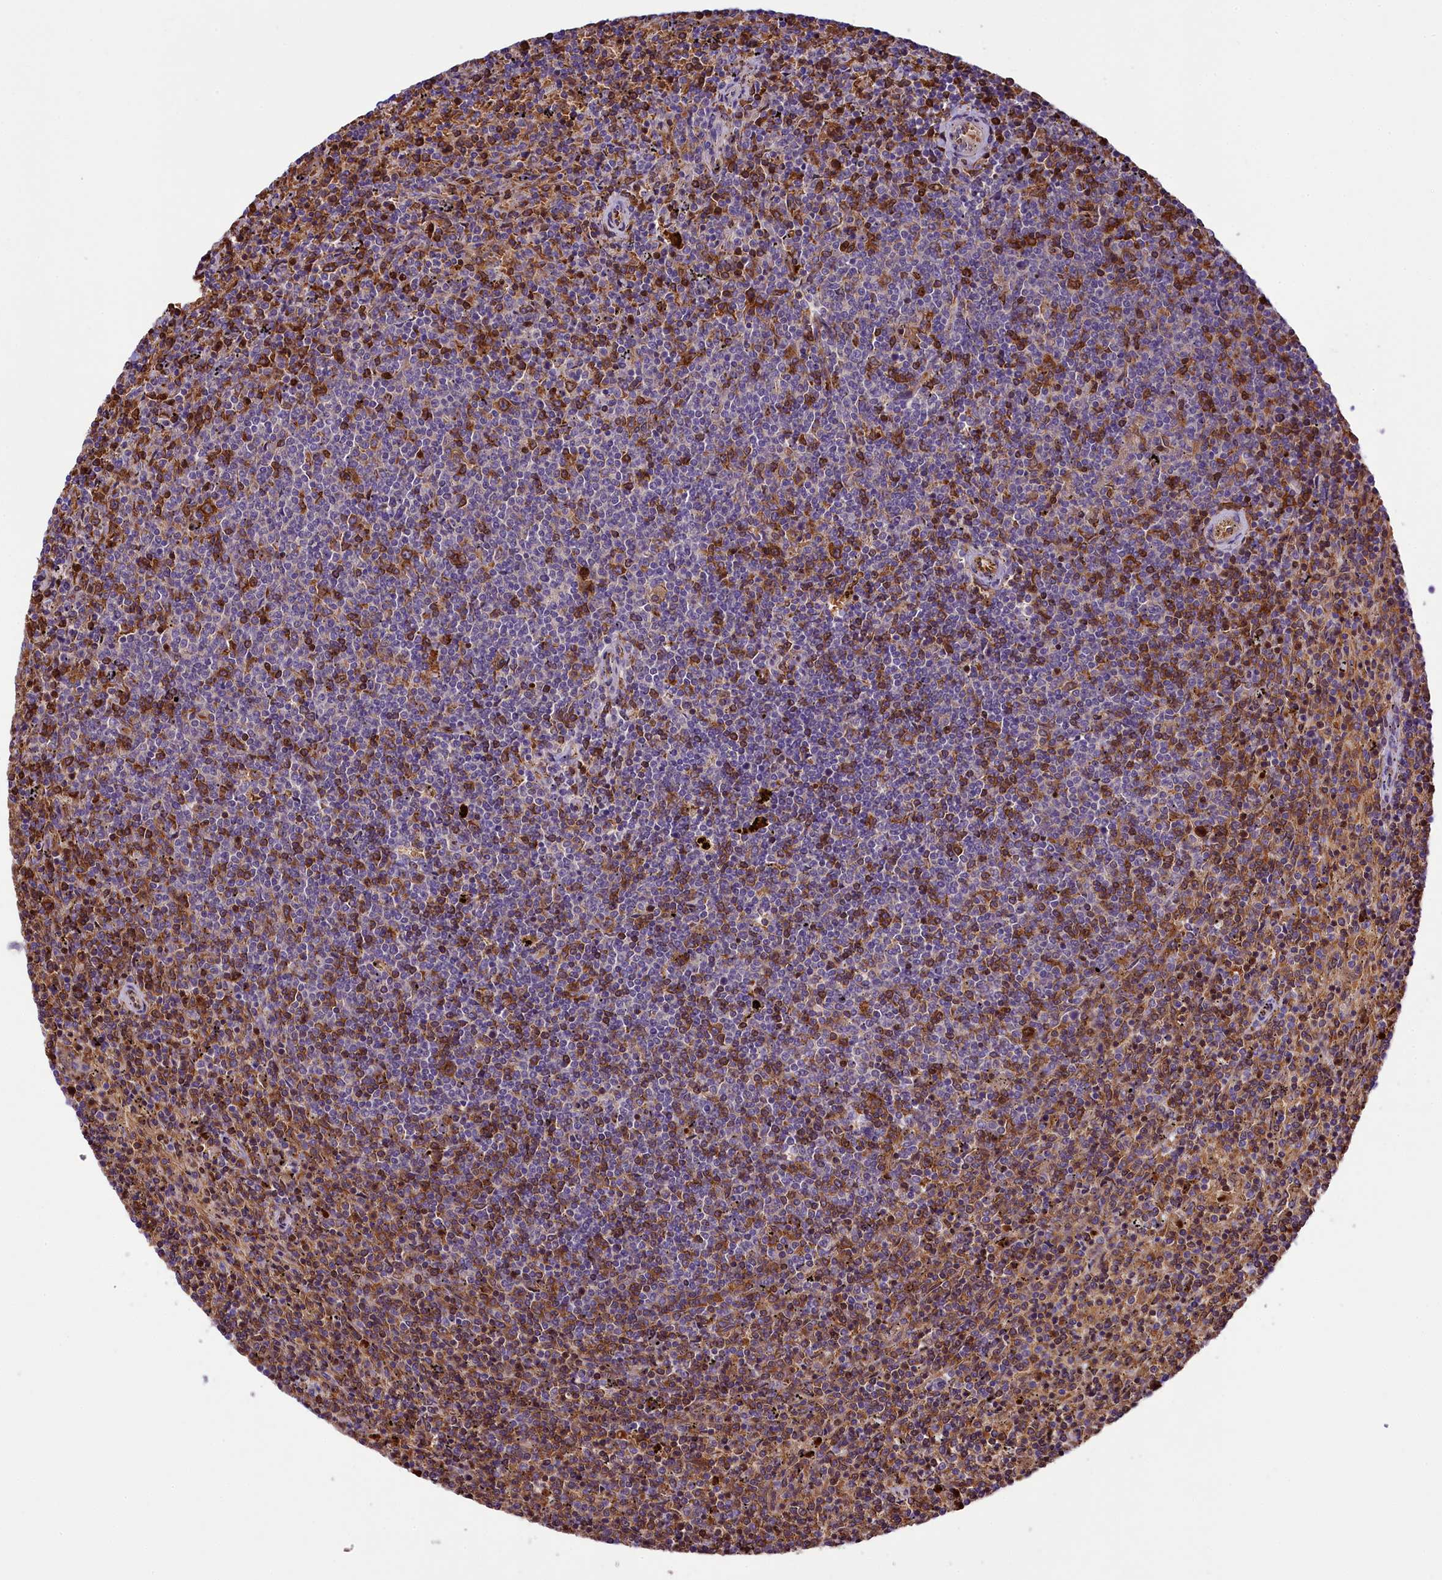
{"staining": {"intensity": "moderate", "quantity": "<25%", "location": "cytoplasmic/membranous"}, "tissue": "lymphoma", "cell_type": "Tumor cells", "image_type": "cancer", "snomed": [{"axis": "morphology", "description": "Malignant lymphoma, non-Hodgkin's type, Low grade"}, {"axis": "topography", "description": "Spleen"}], "caption": "High-magnification brightfield microscopy of low-grade malignant lymphoma, non-Hodgkin's type stained with DAB (3,3'-diaminobenzidine) (brown) and counterstained with hematoxylin (blue). tumor cells exhibit moderate cytoplasmic/membranous staining is appreciated in approximately<25% of cells.", "gene": "LARP4", "patient": {"sex": "female", "age": 50}}